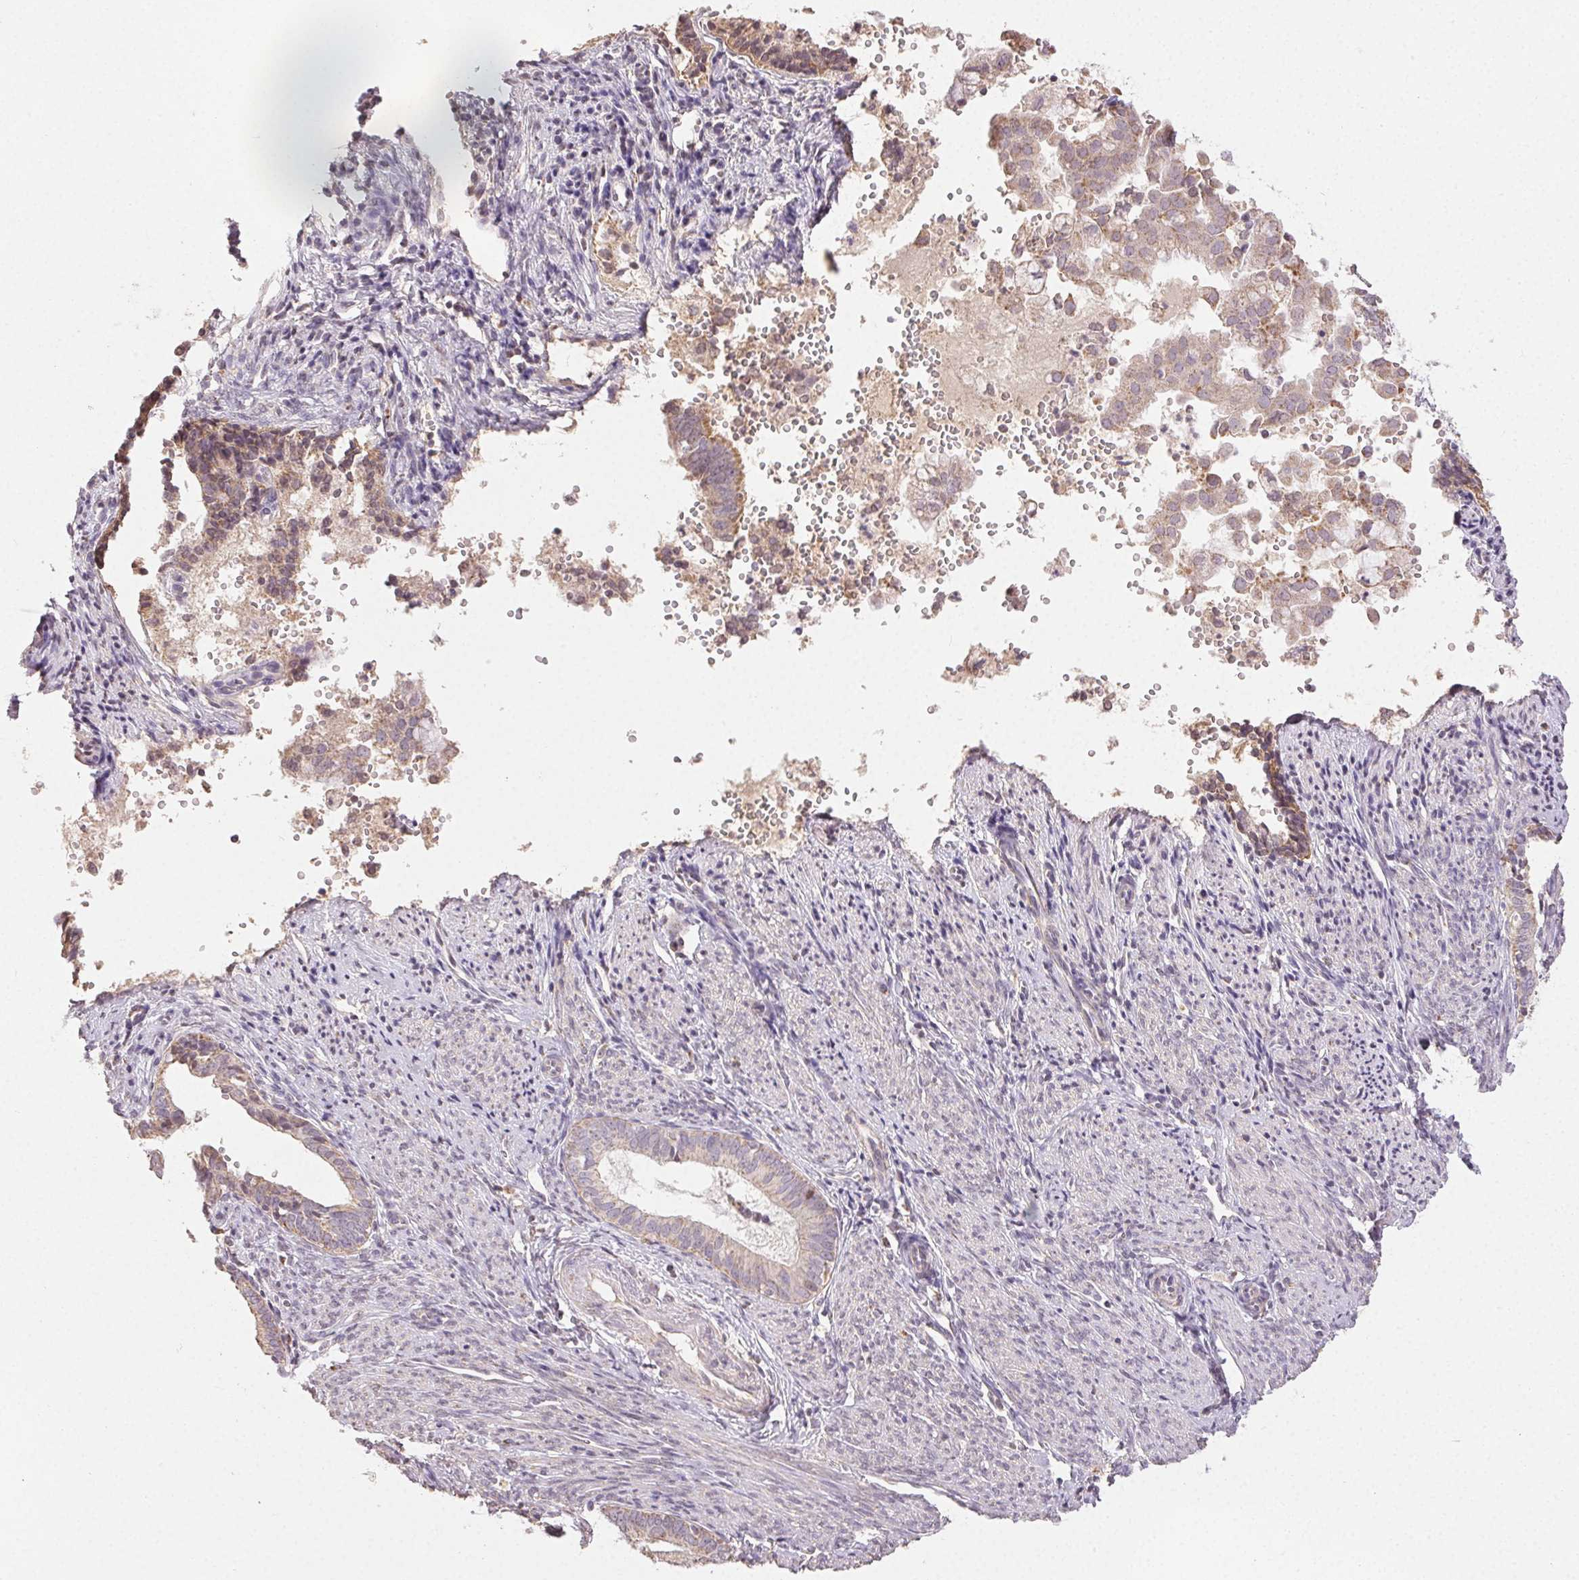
{"staining": {"intensity": "weak", "quantity": "<25%", "location": "cytoplasmic/membranous"}, "tissue": "endometrial cancer", "cell_type": "Tumor cells", "image_type": "cancer", "snomed": [{"axis": "morphology", "description": "Adenocarcinoma, NOS"}, {"axis": "topography", "description": "Endometrium"}], "caption": "A high-resolution image shows immunohistochemistry staining of endometrial cancer, which shows no significant expression in tumor cells.", "gene": "CLASP1", "patient": {"sex": "female", "age": 75}}